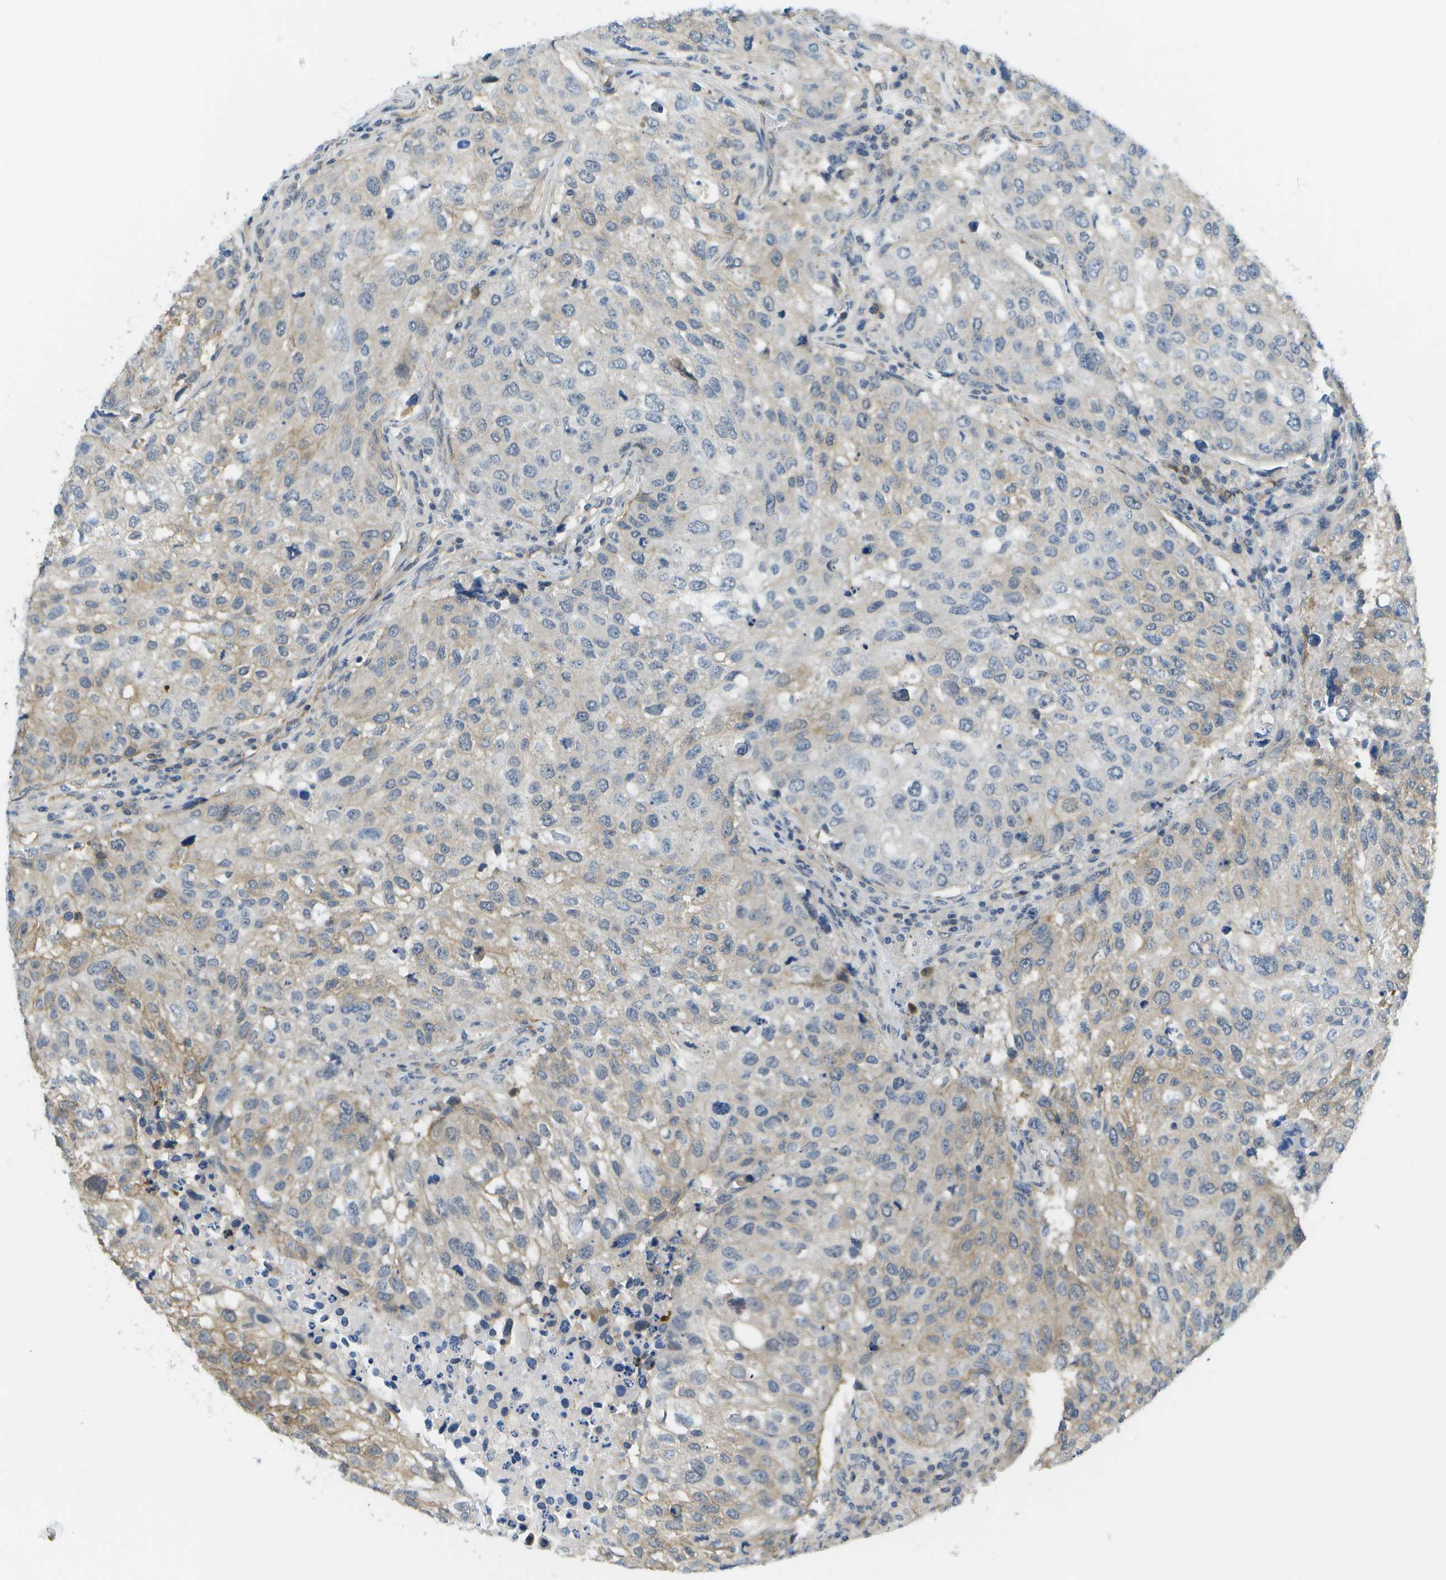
{"staining": {"intensity": "moderate", "quantity": "<25%", "location": "cytoplasmic/membranous"}, "tissue": "urothelial cancer", "cell_type": "Tumor cells", "image_type": "cancer", "snomed": [{"axis": "morphology", "description": "Urothelial carcinoma, High grade"}, {"axis": "topography", "description": "Lymph node"}, {"axis": "topography", "description": "Urinary bladder"}], "caption": "A high-resolution micrograph shows IHC staining of urothelial cancer, which demonstrates moderate cytoplasmic/membranous expression in approximately <25% of tumor cells. The protein of interest is stained brown, and the nuclei are stained in blue (DAB IHC with brightfield microscopy, high magnification).", "gene": "KIAA0040", "patient": {"sex": "male", "age": 51}}